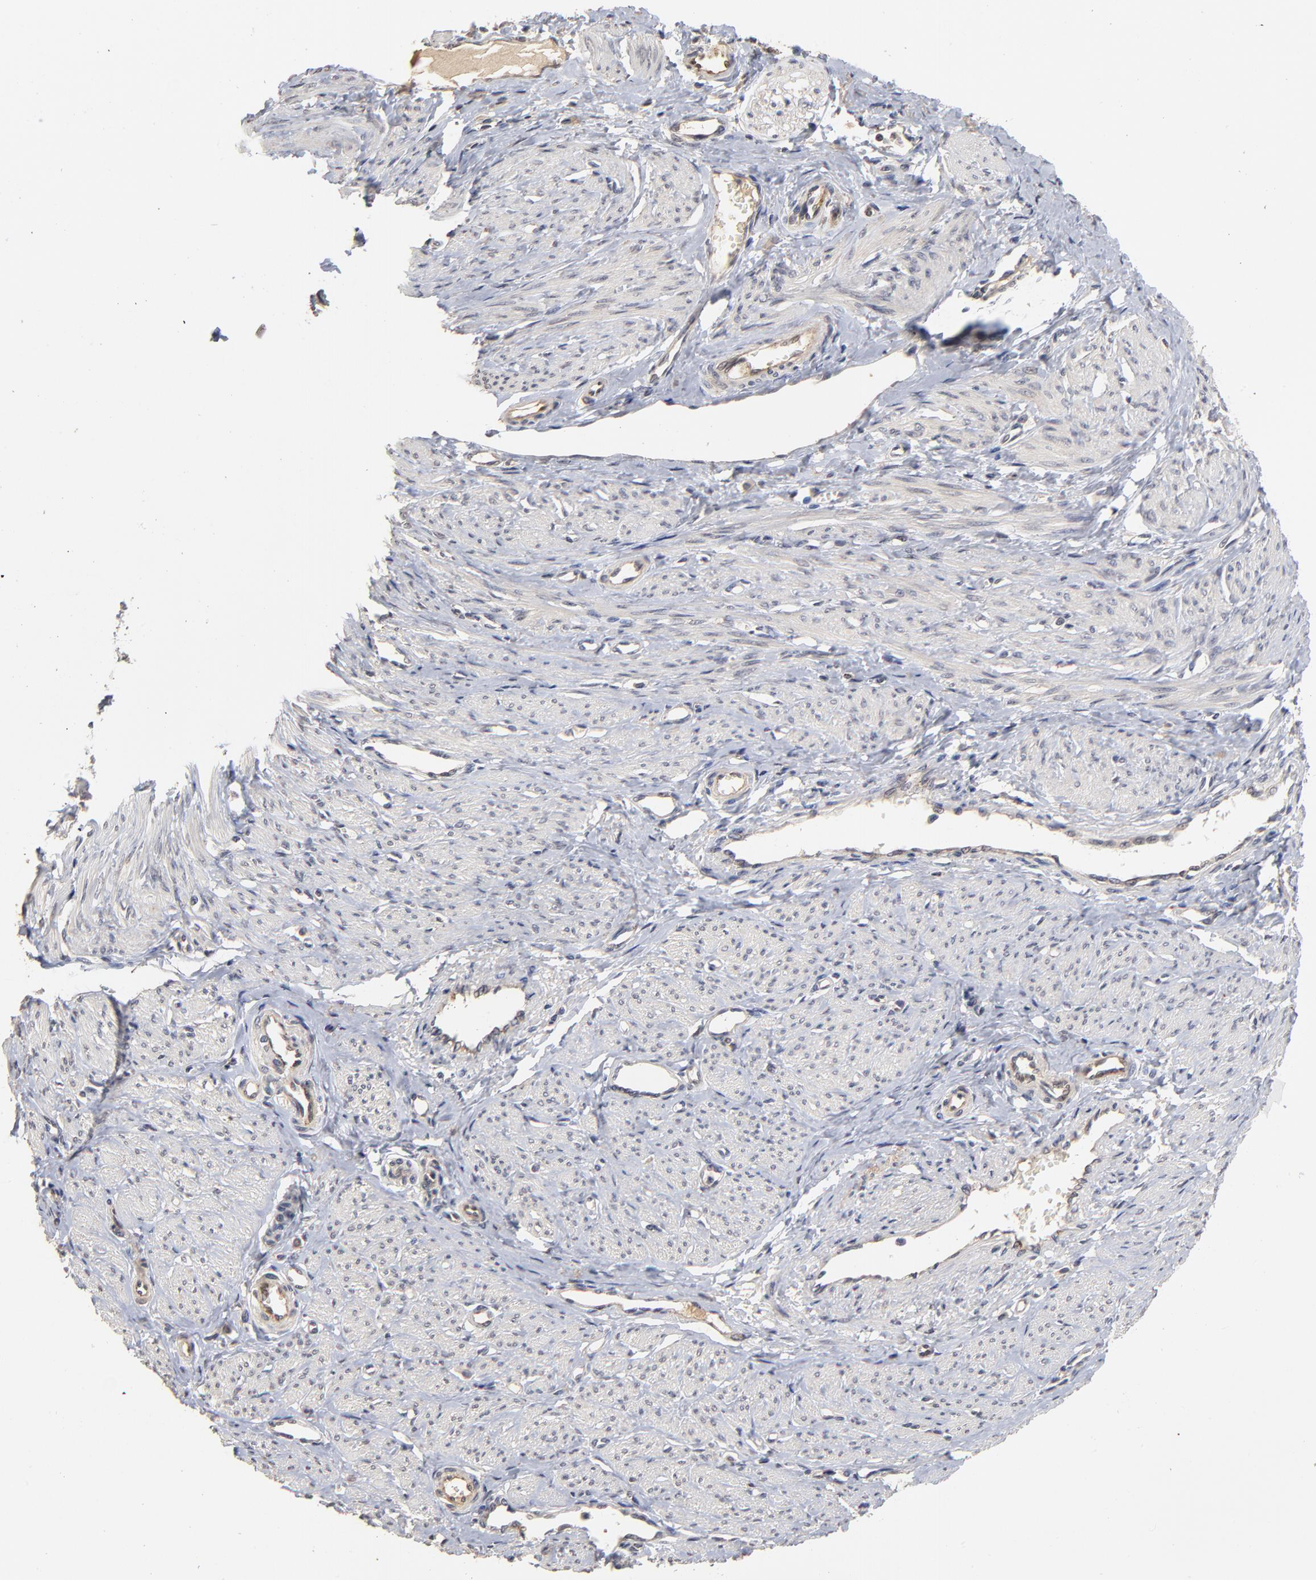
{"staining": {"intensity": "negative", "quantity": "none", "location": "none"}, "tissue": "smooth muscle", "cell_type": "Smooth muscle cells", "image_type": "normal", "snomed": [{"axis": "morphology", "description": "Normal tissue, NOS"}, {"axis": "topography", "description": "Smooth muscle"}, {"axis": "topography", "description": "Uterus"}], "caption": "Smooth muscle cells are negative for protein expression in normal human smooth muscle. The staining was performed using DAB to visualize the protein expression in brown, while the nuclei were stained in blue with hematoxylin (Magnification: 20x).", "gene": "ASB8", "patient": {"sex": "female", "age": 39}}